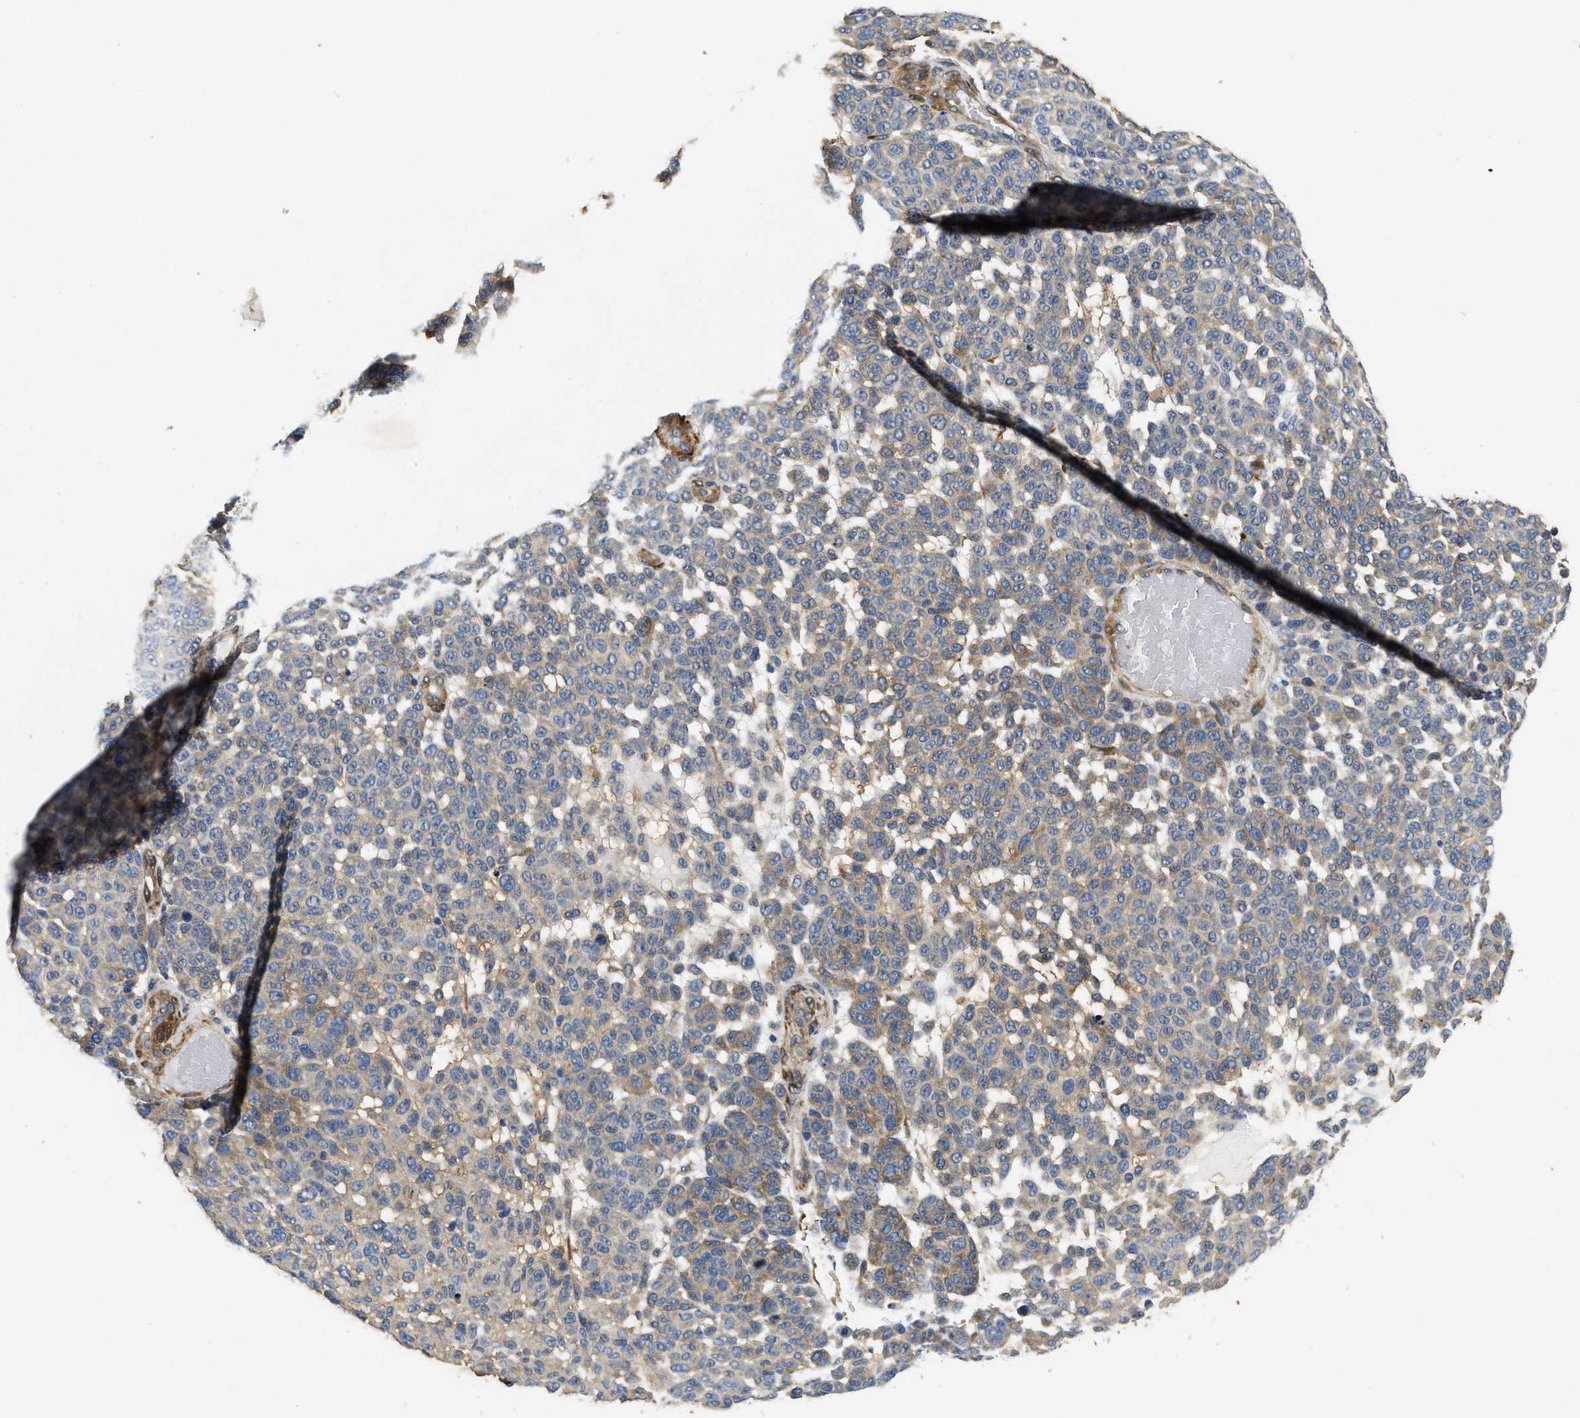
{"staining": {"intensity": "moderate", "quantity": "25%-75%", "location": "cytoplasmic/membranous"}, "tissue": "melanoma", "cell_type": "Tumor cells", "image_type": "cancer", "snomed": [{"axis": "morphology", "description": "Malignant melanoma, NOS"}, {"axis": "topography", "description": "Skin"}], "caption": "Melanoma stained with DAB (3,3'-diaminobenzidine) IHC displays medium levels of moderate cytoplasmic/membranous positivity in approximately 25%-75% of tumor cells.", "gene": "RAPH1", "patient": {"sex": "male", "age": 59}}